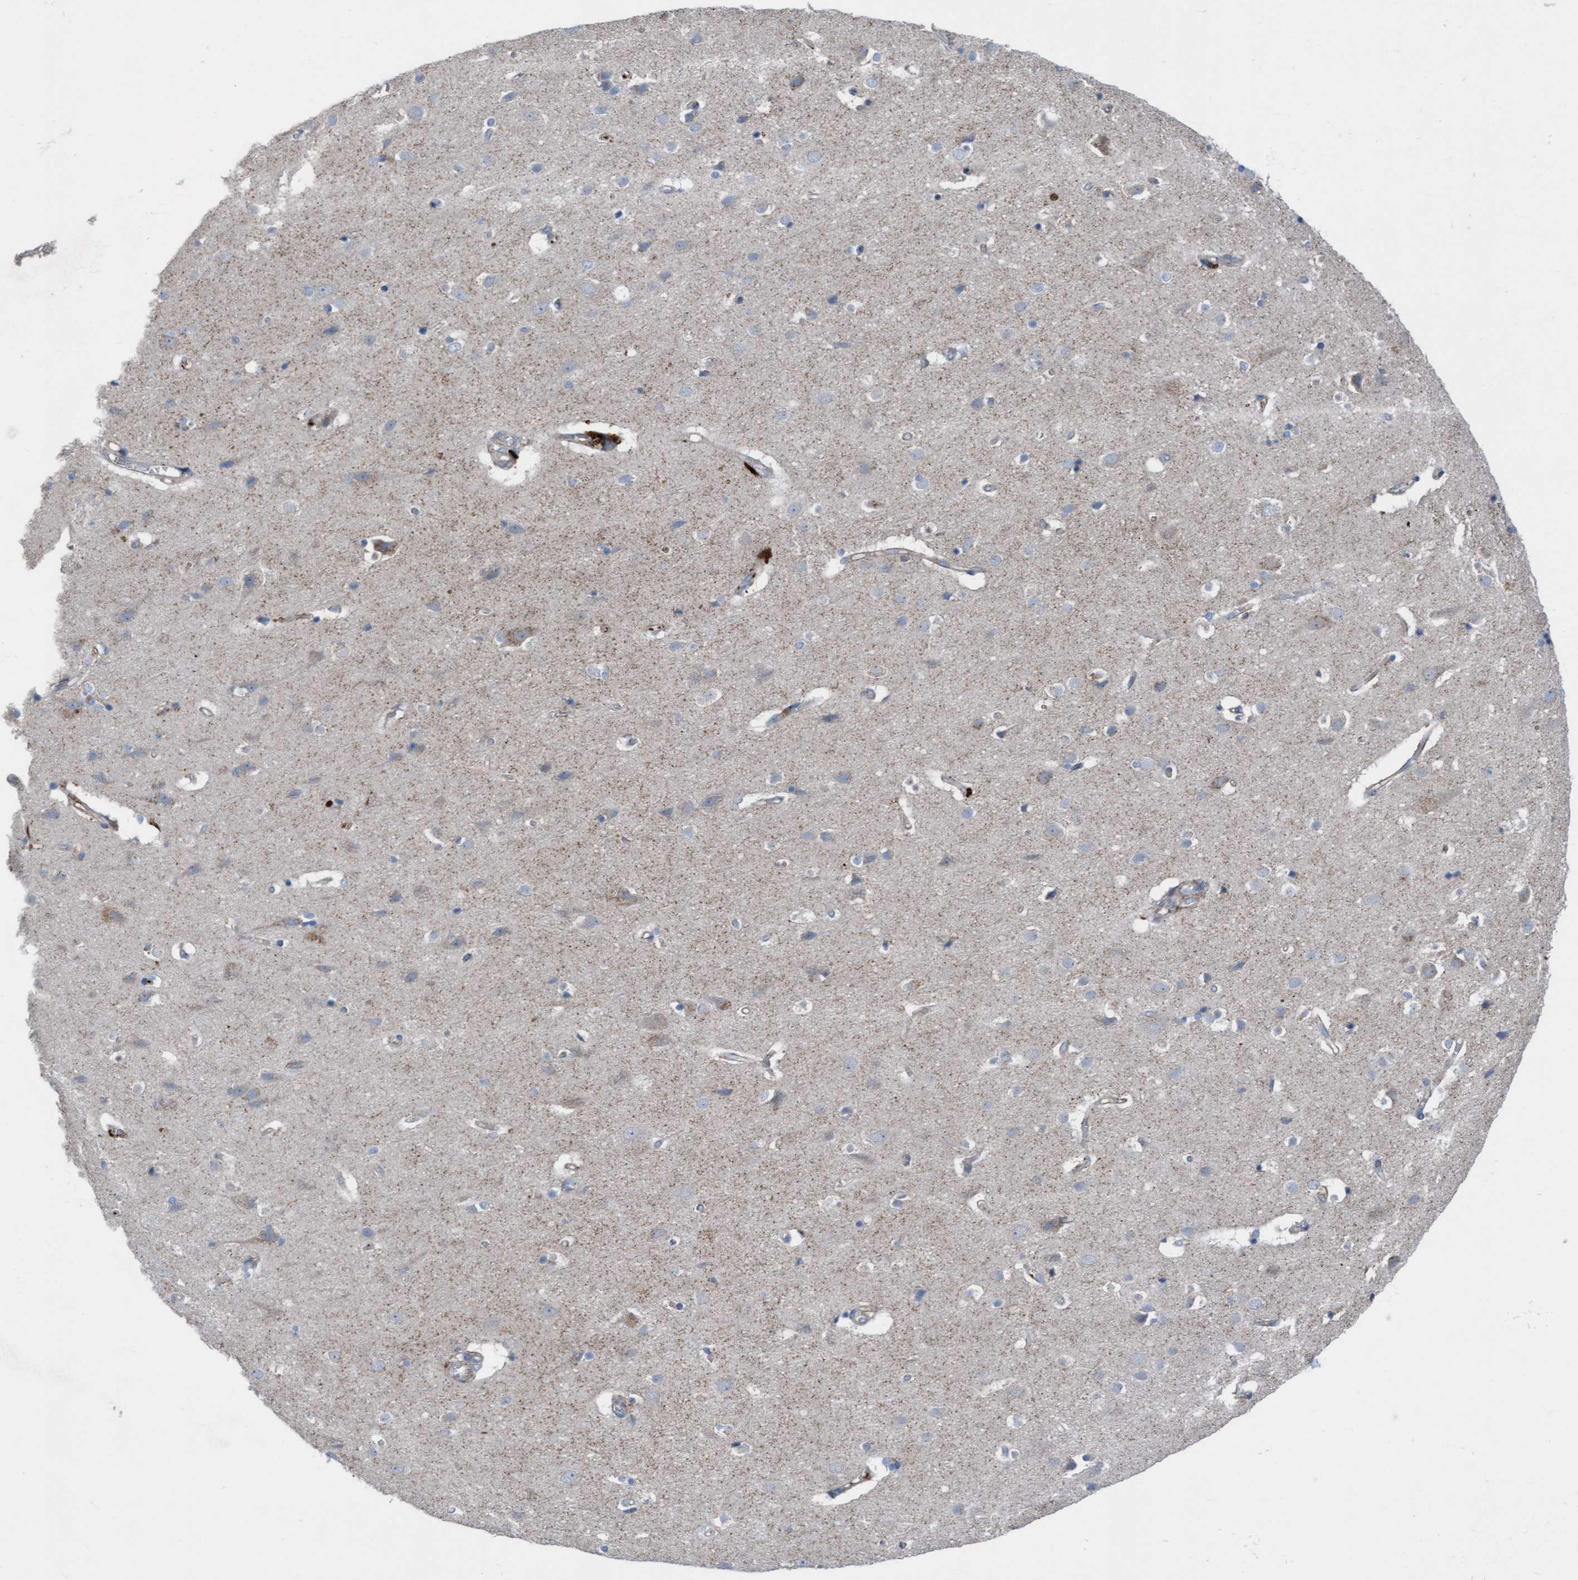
{"staining": {"intensity": "moderate", "quantity": ">75%", "location": "cytoplasmic/membranous"}, "tissue": "cerebral cortex", "cell_type": "Endothelial cells", "image_type": "normal", "snomed": [{"axis": "morphology", "description": "Normal tissue, NOS"}, {"axis": "topography", "description": "Cerebral cortex"}], "caption": "An image of cerebral cortex stained for a protein reveals moderate cytoplasmic/membranous brown staining in endothelial cells. Using DAB (3,3'-diaminobenzidine) (brown) and hematoxylin (blue) stains, captured at high magnification using brightfield microscopy.", "gene": "KLHL26", "patient": {"sex": "male", "age": 54}}